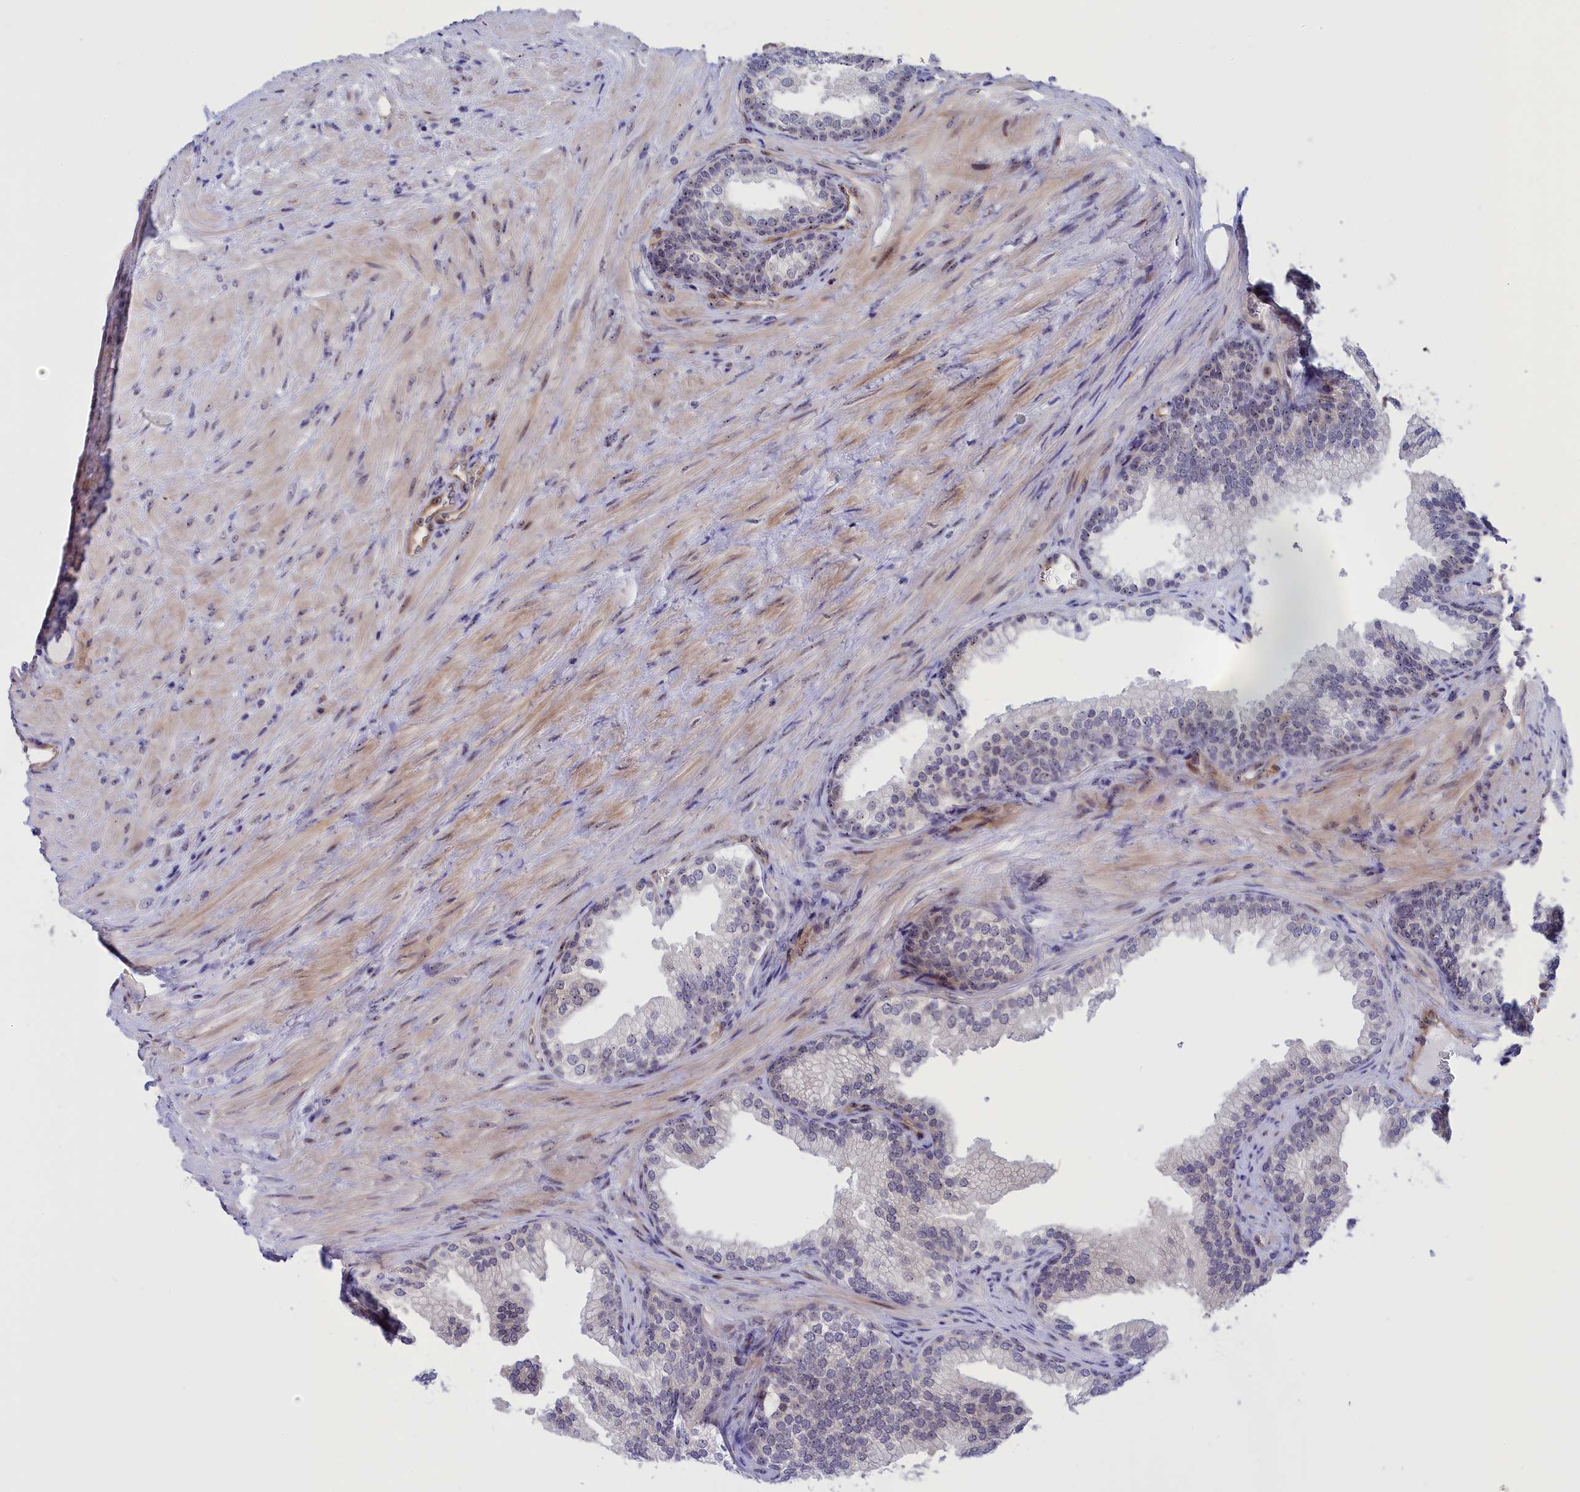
{"staining": {"intensity": "weak", "quantity": "25%-75%", "location": "nuclear"}, "tissue": "prostate", "cell_type": "Glandular cells", "image_type": "normal", "snomed": [{"axis": "morphology", "description": "Normal tissue, NOS"}, {"axis": "topography", "description": "Prostate"}], "caption": "Prostate stained for a protein (brown) shows weak nuclear positive positivity in about 25%-75% of glandular cells.", "gene": "DBNDD1", "patient": {"sex": "male", "age": 76}}